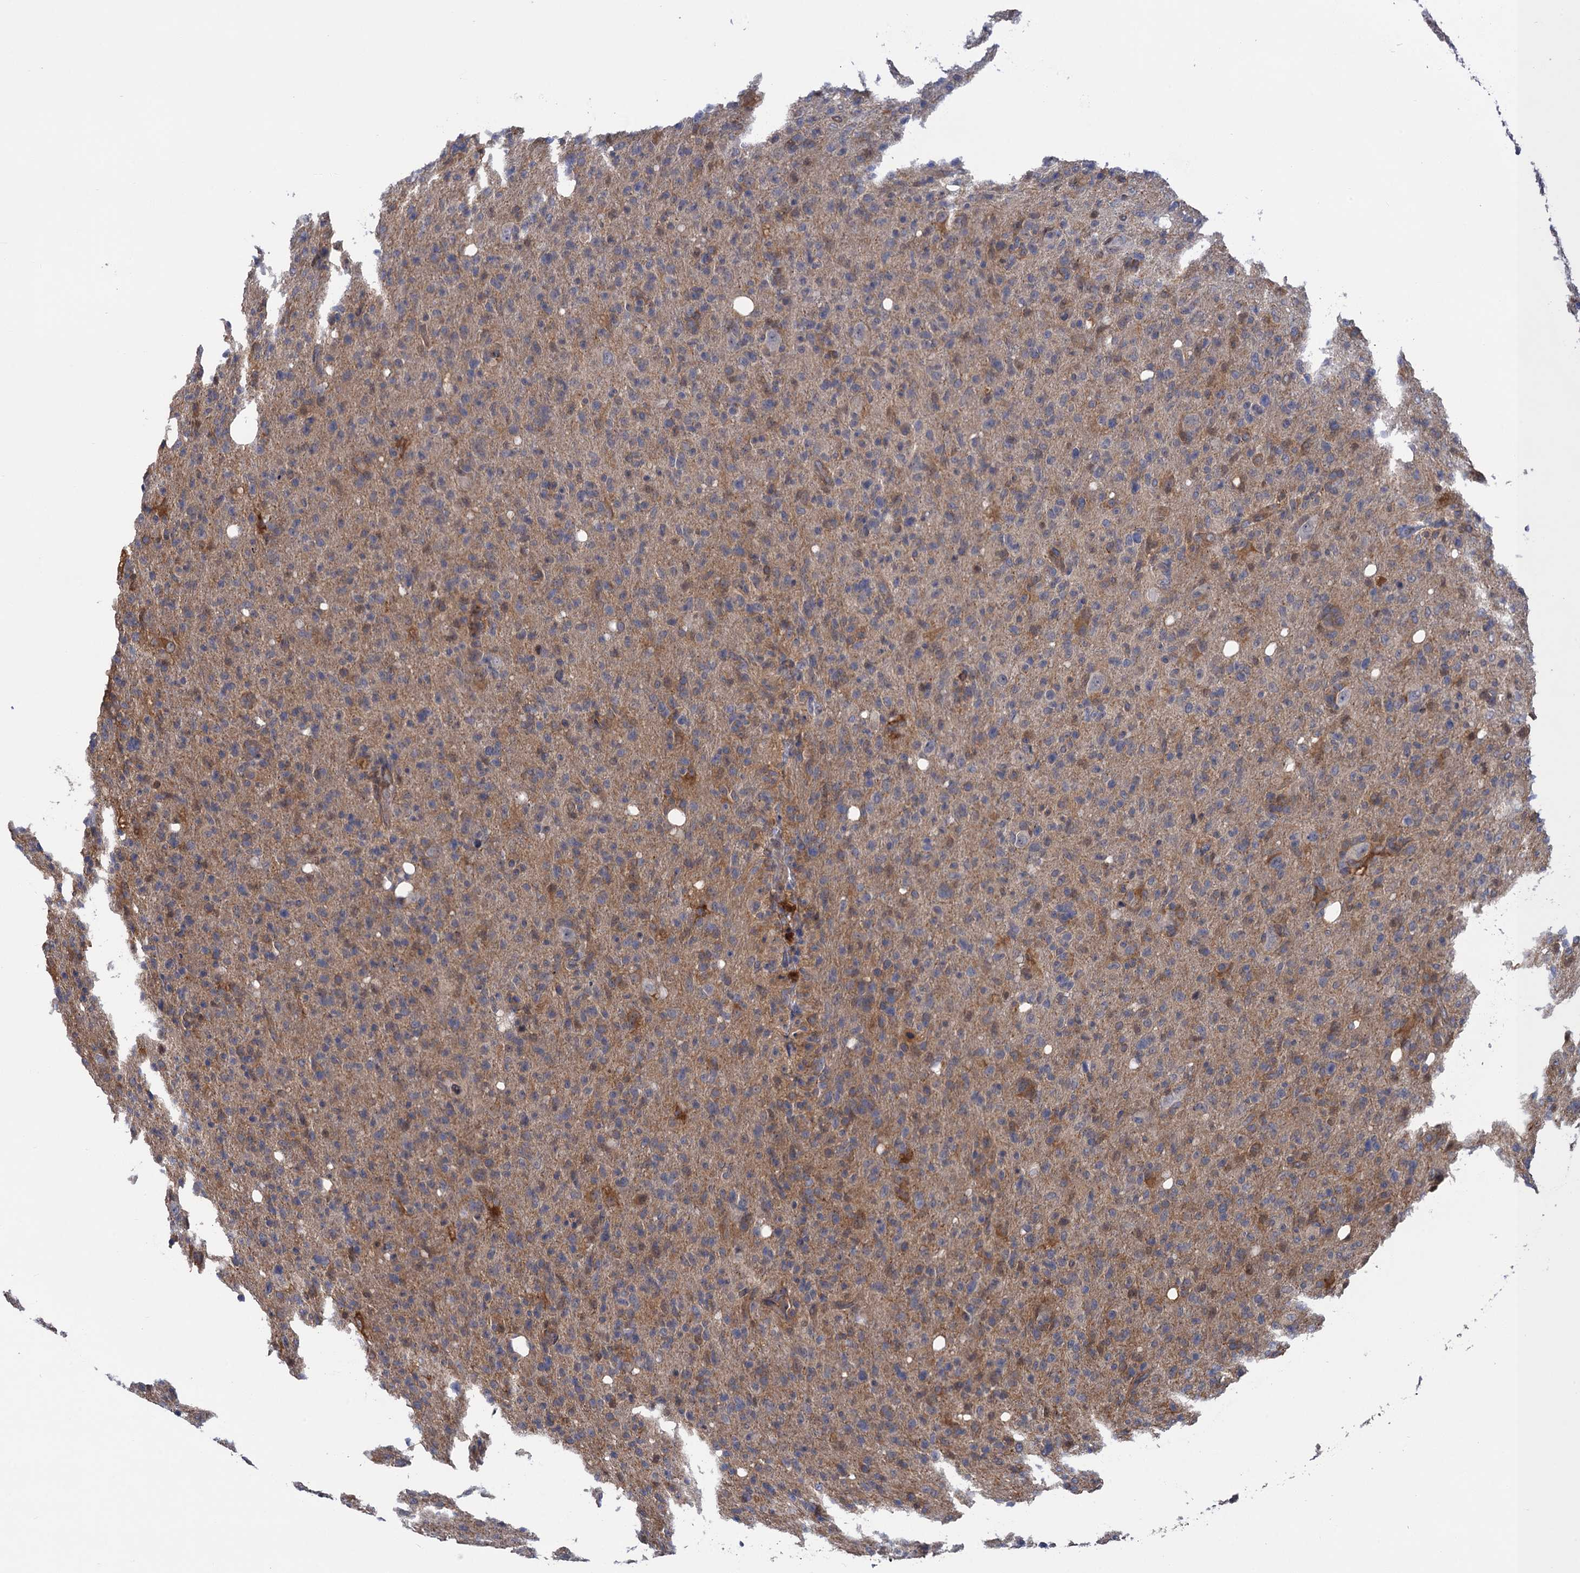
{"staining": {"intensity": "weak", "quantity": "<25%", "location": "cytoplasmic/membranous"}, "tissue": "glioma", "cell_type": "Tumor cells", "image_type": "cancer", "snomed": [{"axis": "morphology", "description": "Glioma, malignant, High grade"}, {"axis": "topography", "description": "Brain"}], "caption": "The immunohistochemistry image has no significant positivity in tumor cells of malignant glioma (high-grade) tissue. (DAB immunohistochemistry, high magnification).", "gene": "NEK8", "patient": {"sex": "female", "age": 57}}